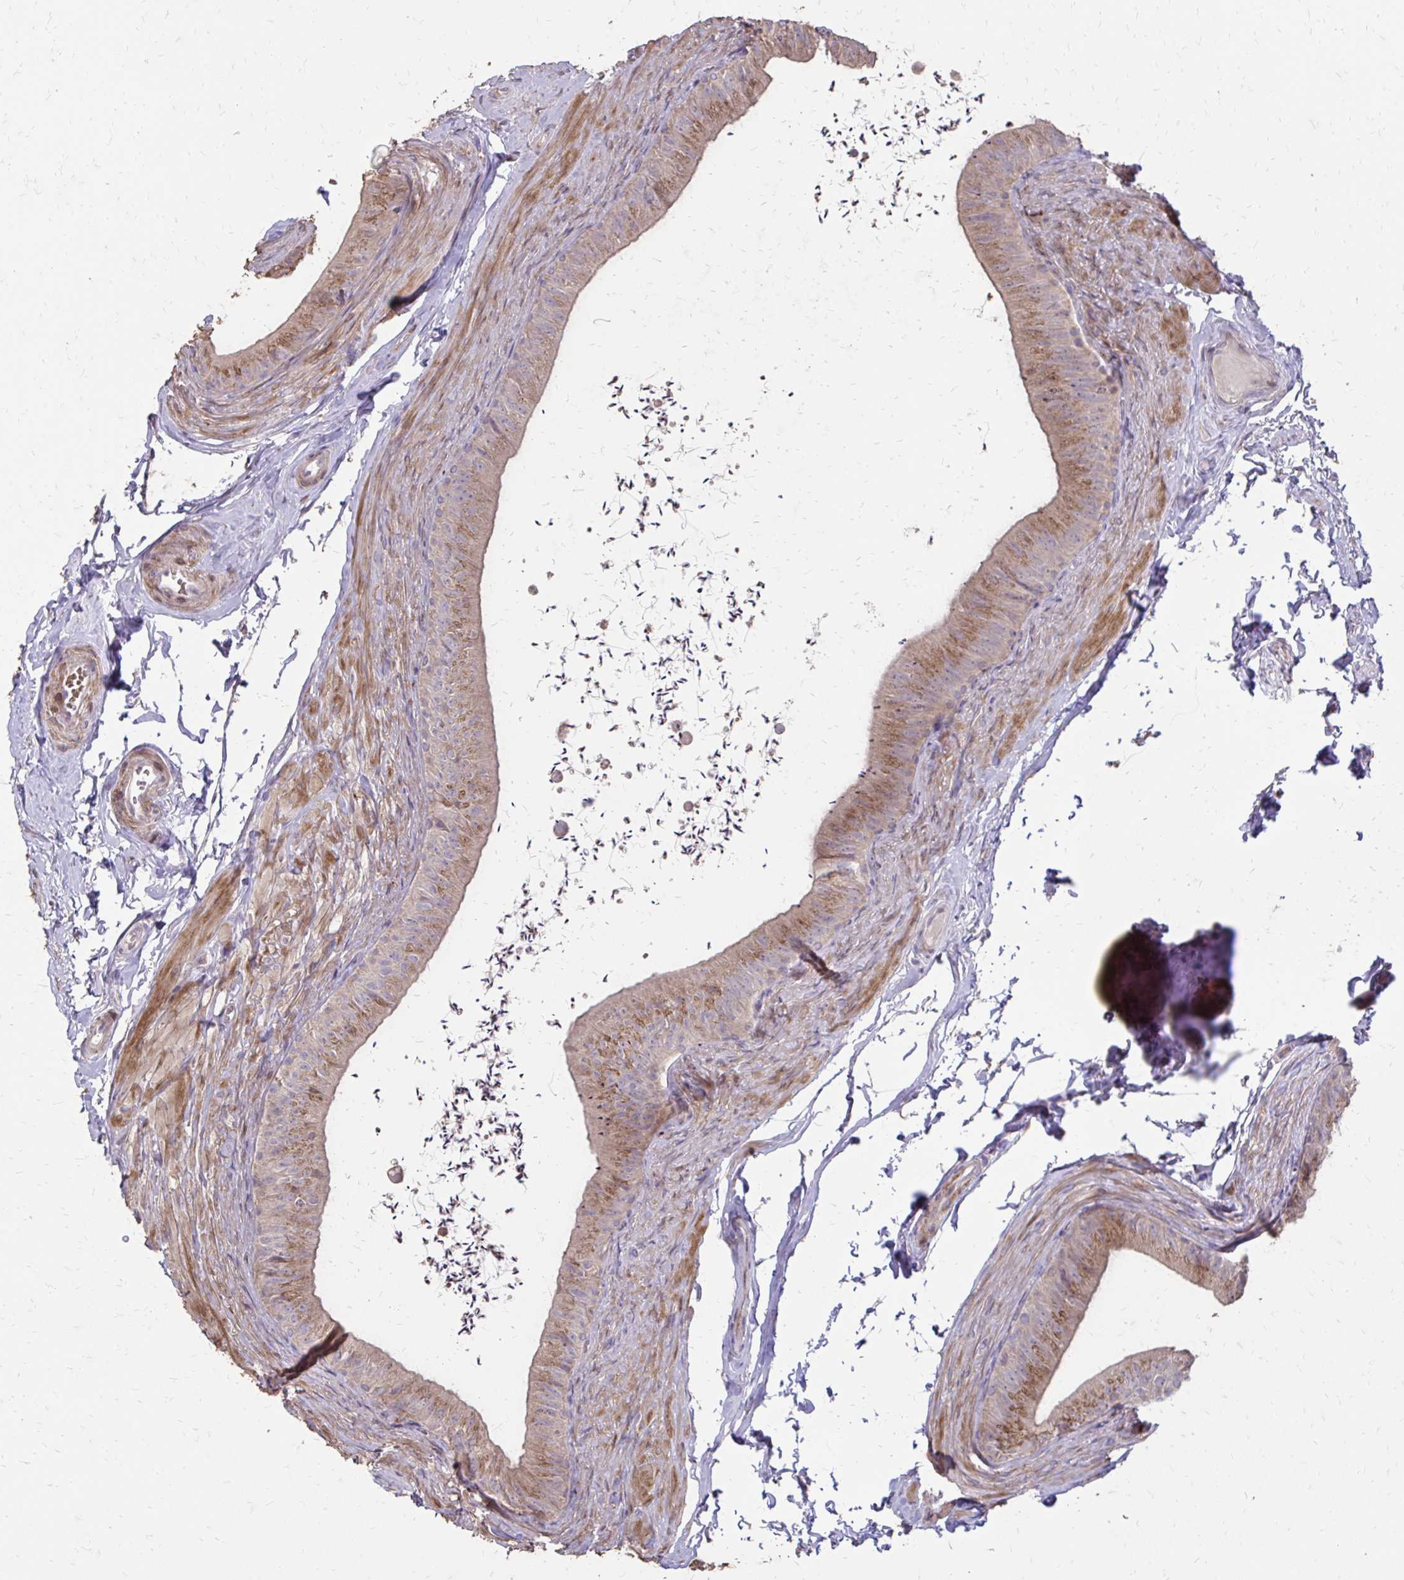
{"staining": {"intensity": "moderate", "quantity": ">75%", "location": "cytoplasmic/membranous"}, "tissue": "epididymis", "cell_type": "Glandular cells", "image_type": "normal", "snomed": [{"axis": "morphology", "description": "Normal tissue, NOS"}, {"axis": "topography", "description": "Epididymis, spermatic cord, NOS"}, {"axis": "topography", "description": "Epididymis"}, {"axis": "topography", "description": "Peripheral nerve tissue"}], "caption": "Normal epididymis exhibits moderate cytoplasmic/membranous positivity in approximately >75% of glandular cells, visualized by immunohistochemistry.", "gene": "MYORG", "patient": {"sex": "male", "age": 29}}